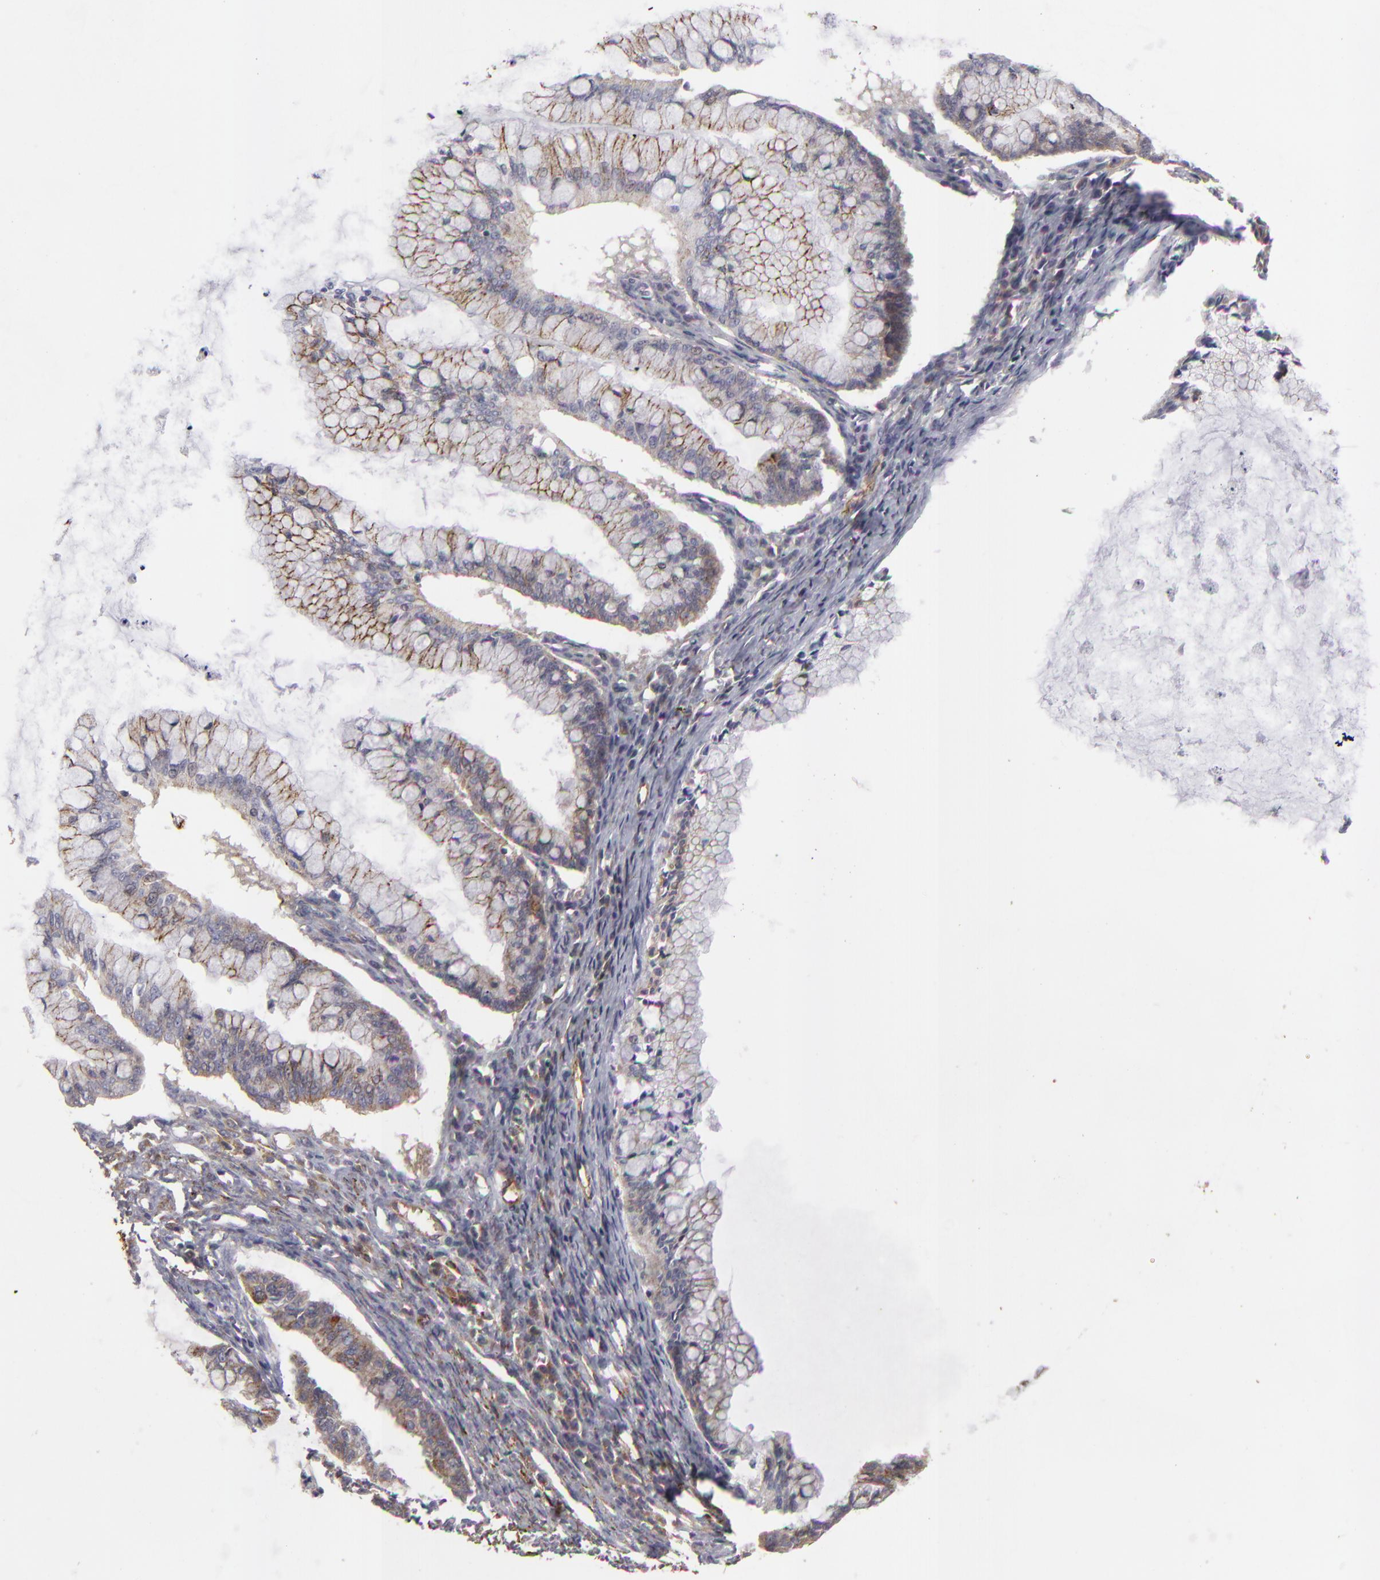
{"staining": {"intensity": "weak", "quantity": "<25%", "location": "cytoplasmic/membranous"}, "tissue": "ovarian cancer", "cell_type": "Tumor cells", "image_type": "cancer", "snomed": [{"axis": "morphology", "description": "Cystadenocarcinoma, mucinous, NOS"}, {"axis": "topography", "description": "Ovary"}], "caption": "A high-resolution micrograph shows IHC staining of mucinous cystadenocarcinoma (ovarian), which reveals no significant positivity in tumor cells.", "gene": "ALCAM", "patient": {"sex": "female", "age": 57}}